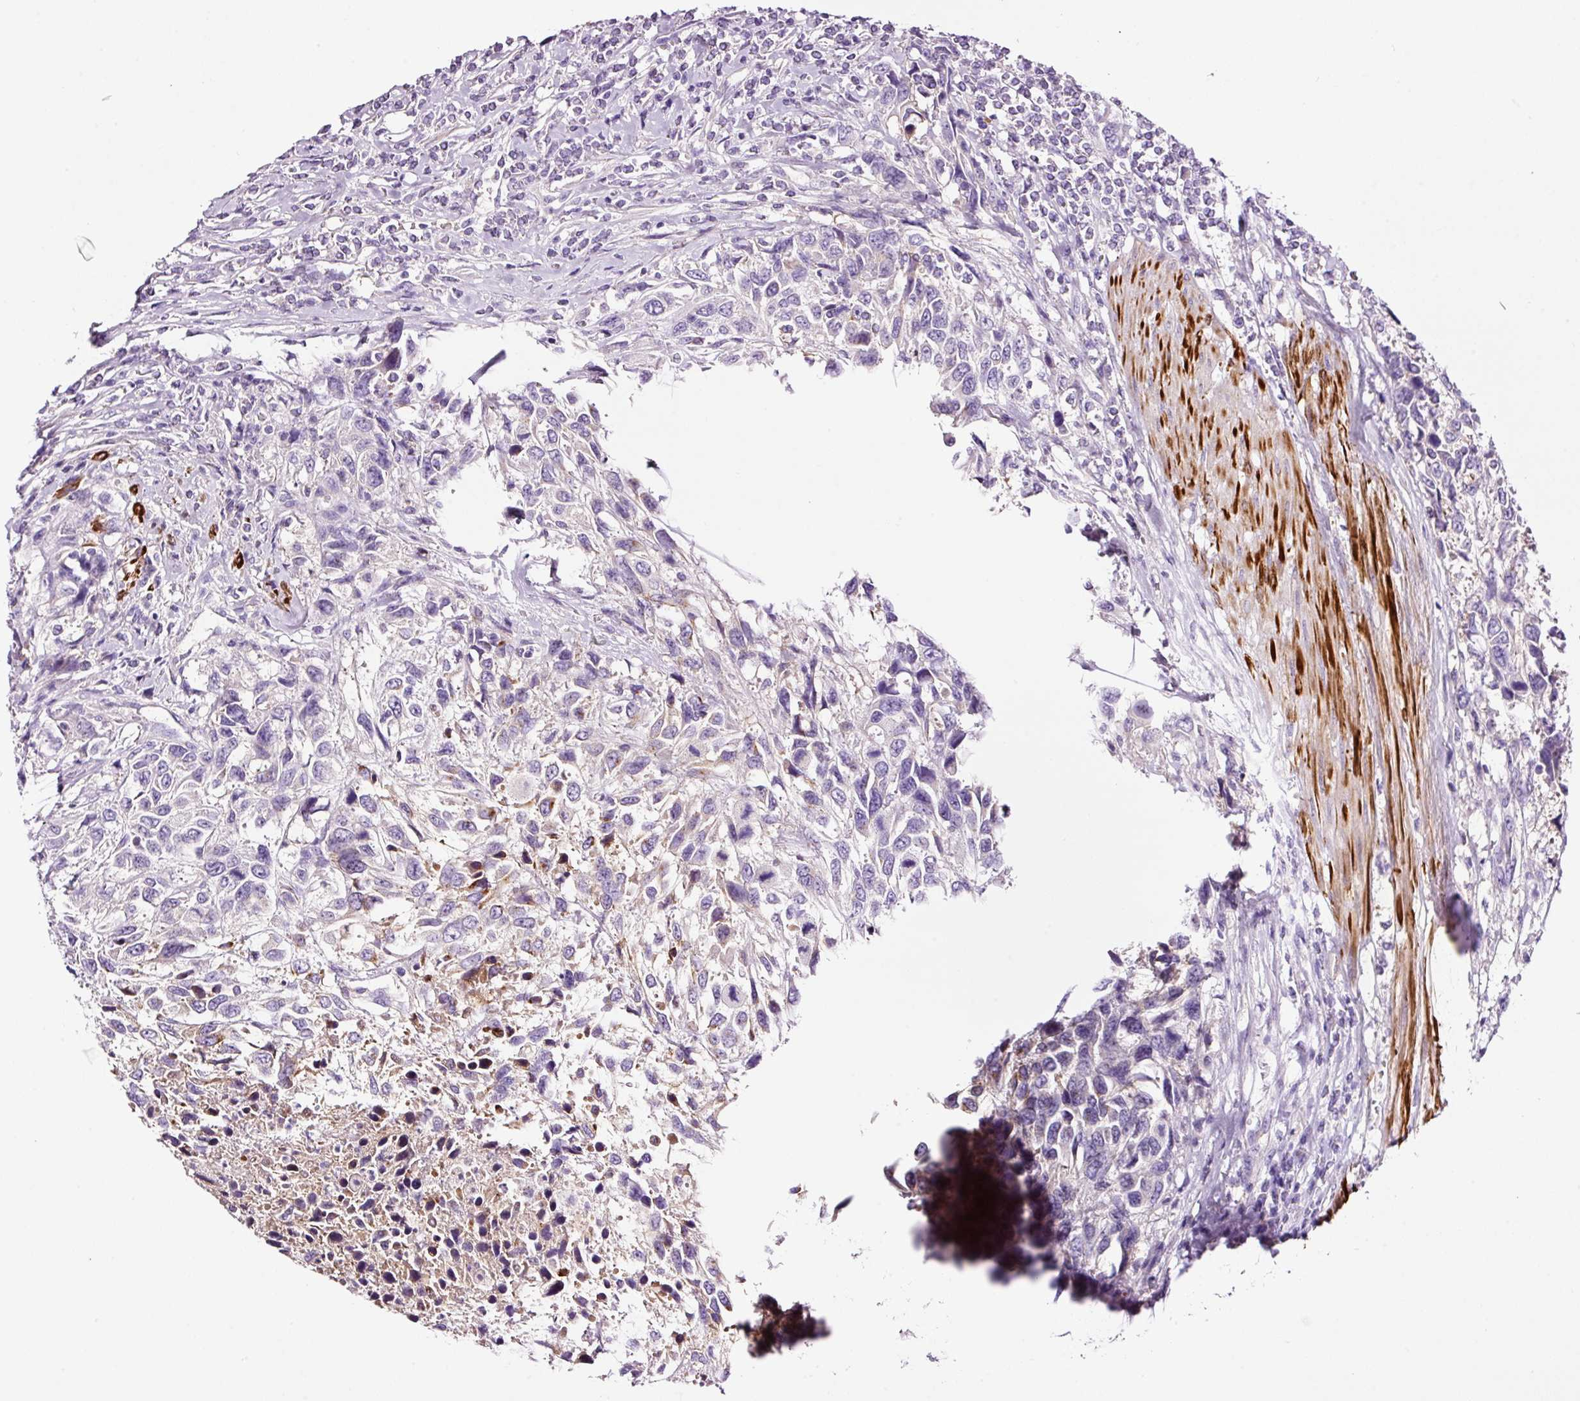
{"staining": {"intensity": "negative", "quantity": "none", "location": "none"}, "tissue": "urothelial cancer", "cell_type": "Tumor cells", "image_type": "cancer", "snomed": [{"axis": "morphology", "description": "Urothelial carcinoma, High grade"}, {"axis": "topography", "description": "Urinary bladder"}], "caption": "Urothelial carcinoma (high-grade) was stained to show a protein in brown. There is no significant positivity in tumor cells.", "gene": "PAM", "patient": {"sex": "female", "age": 70}}